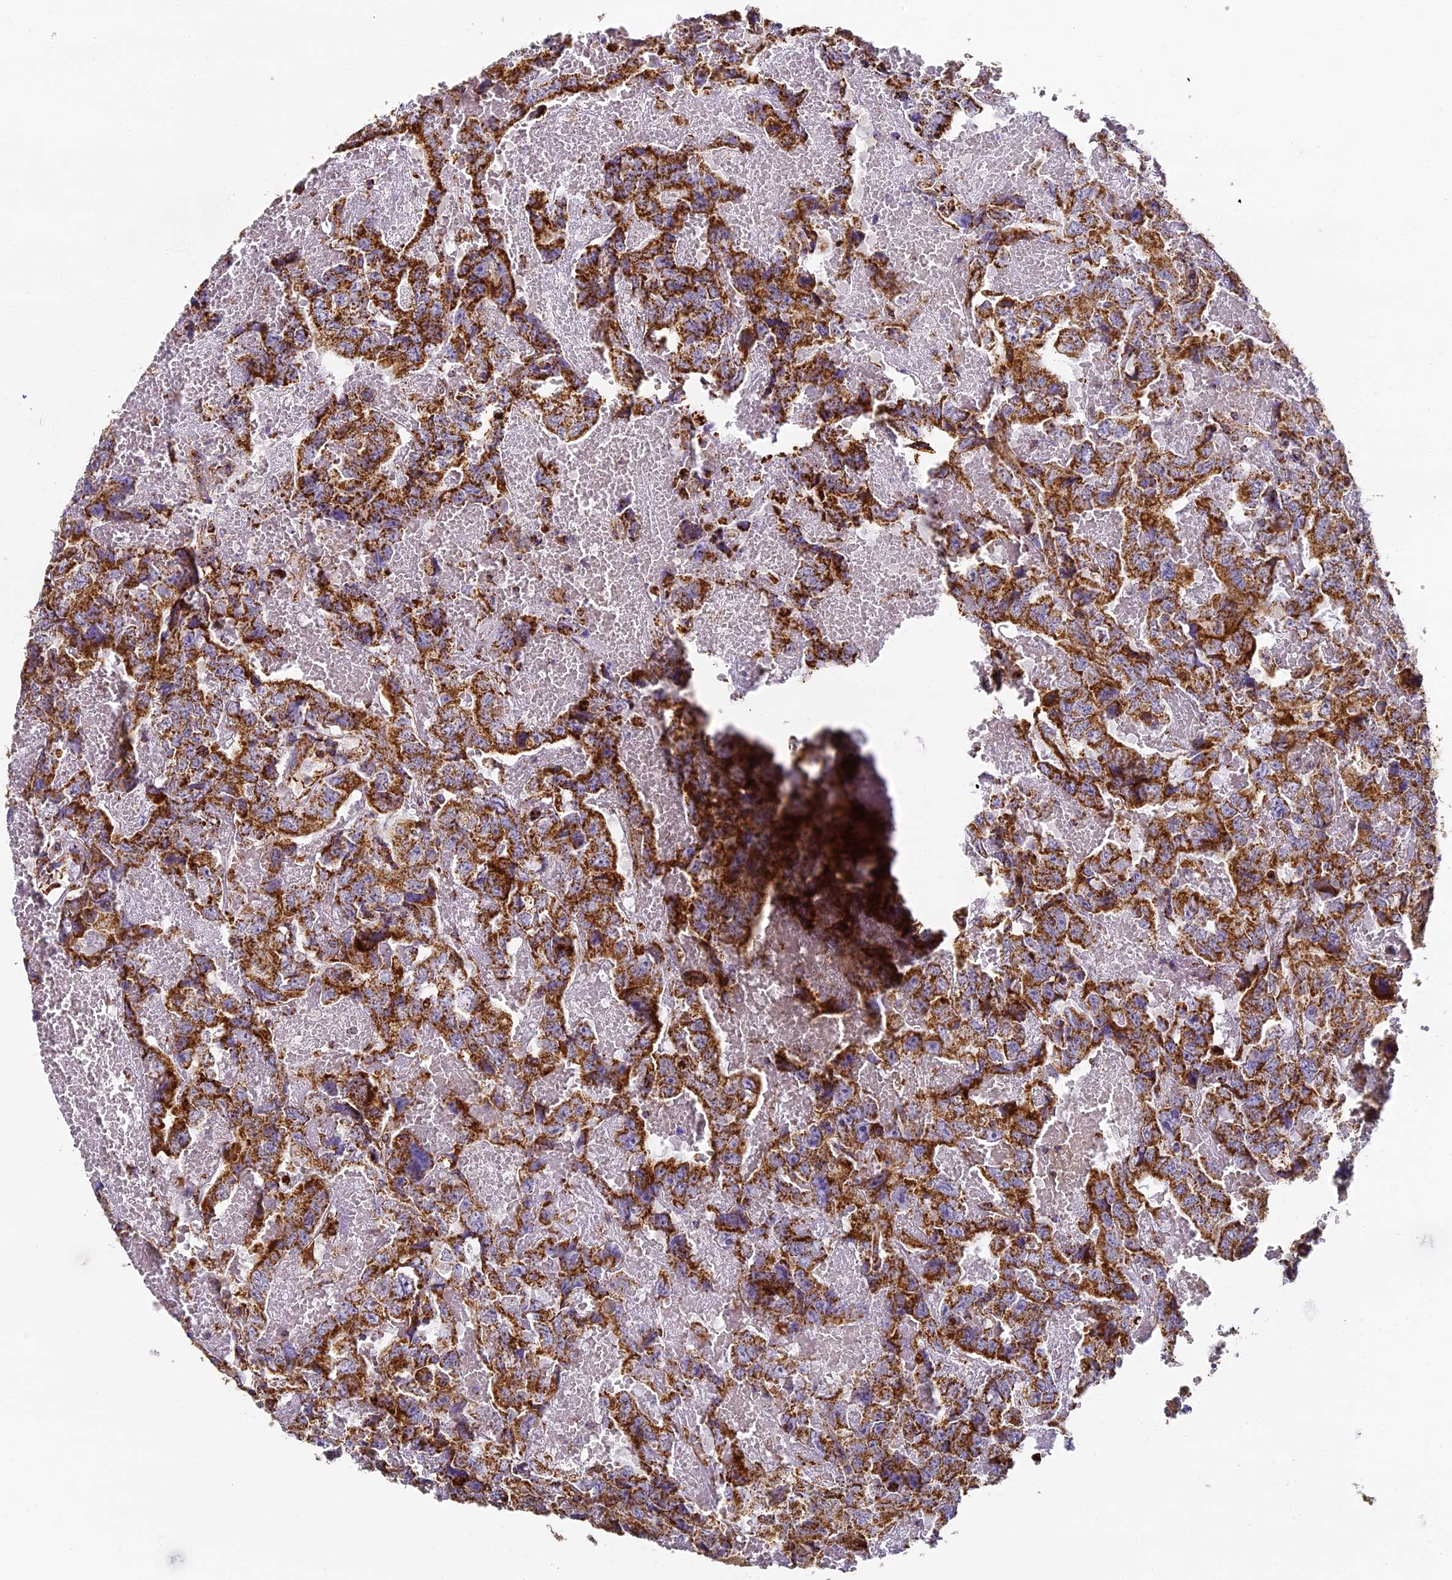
{"staining": {"intensity": "strong", "quantity": ">75%", "location": "cytoplasmic/membranous"}, "tissue": "testis cancer", "cell_type": "Tumor cells", "image_type": "cancer", "snomed": [{"axis": "morphology", "description": "Carcinoma, Embryonal, NOS"}, {"axis": "topography", "description": "Testis"}], "caption": "Approximately >75% of tumor cells in human testis cancer (embryonal carcinoma) reveal strong cytoplasmic/membranous protein positivity as visualized by brown immunohistochemical staining.", "gene": "STK17A", "patient": {"sex": "male", "age": 45}}